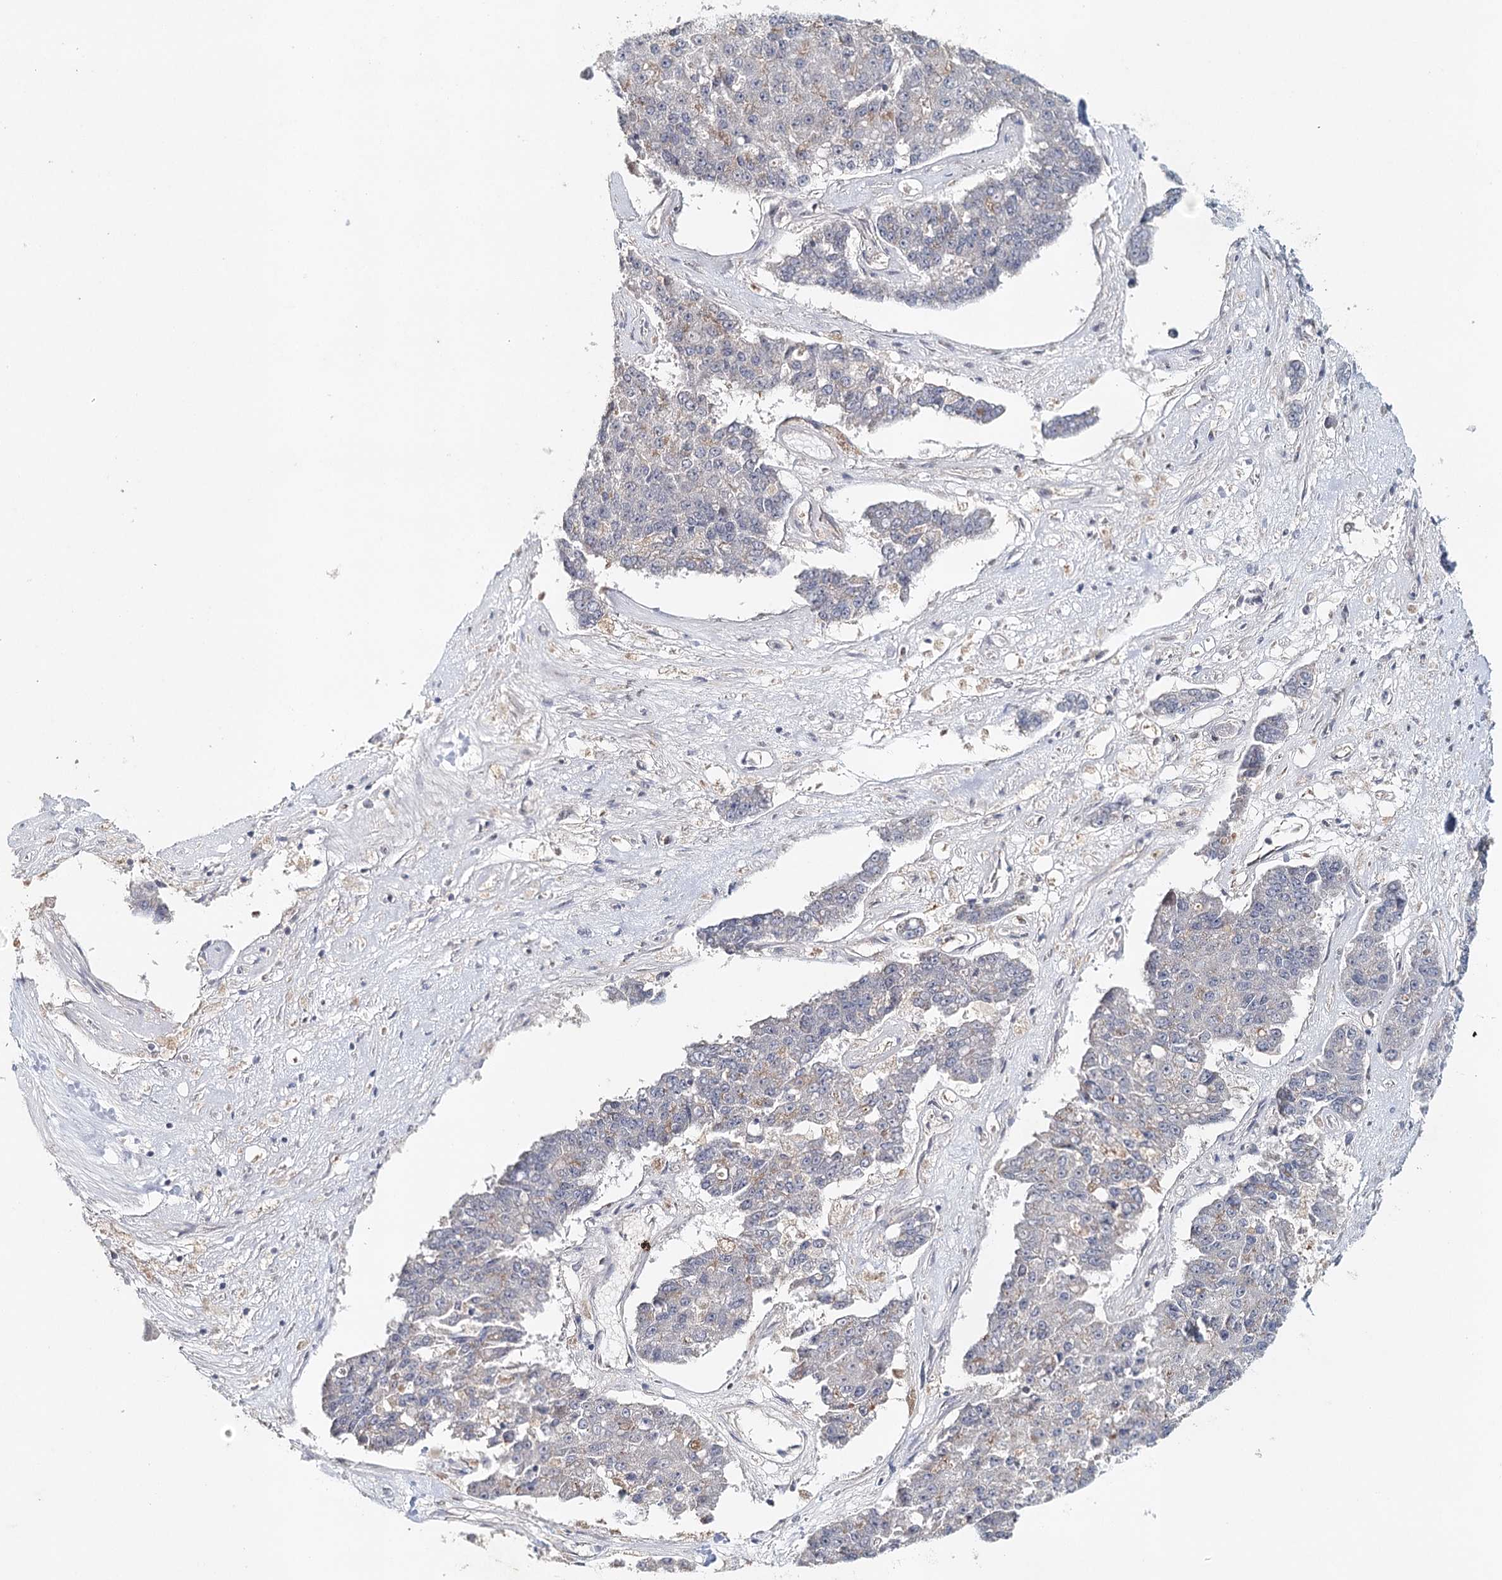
{"staining": {"intensity": "negative", "quantity": "none", "location": "none"}, "tissue": "pancreatic cancer", "cell_type": "Tumor cells", "image_type": "cancer", "snomed": [{"axis": "morphology", "description": "Adenocarcinoma, NOS"}, {"axis": "topography", "description": "Pancreas"}], "caption": "Immunohistochemical staining of human pancreatic adenocarcinoma demonstrates no significant positivity in tumor cells.", "gene": "SYNPO", "patient": {"sex": "male", "age": 50}}